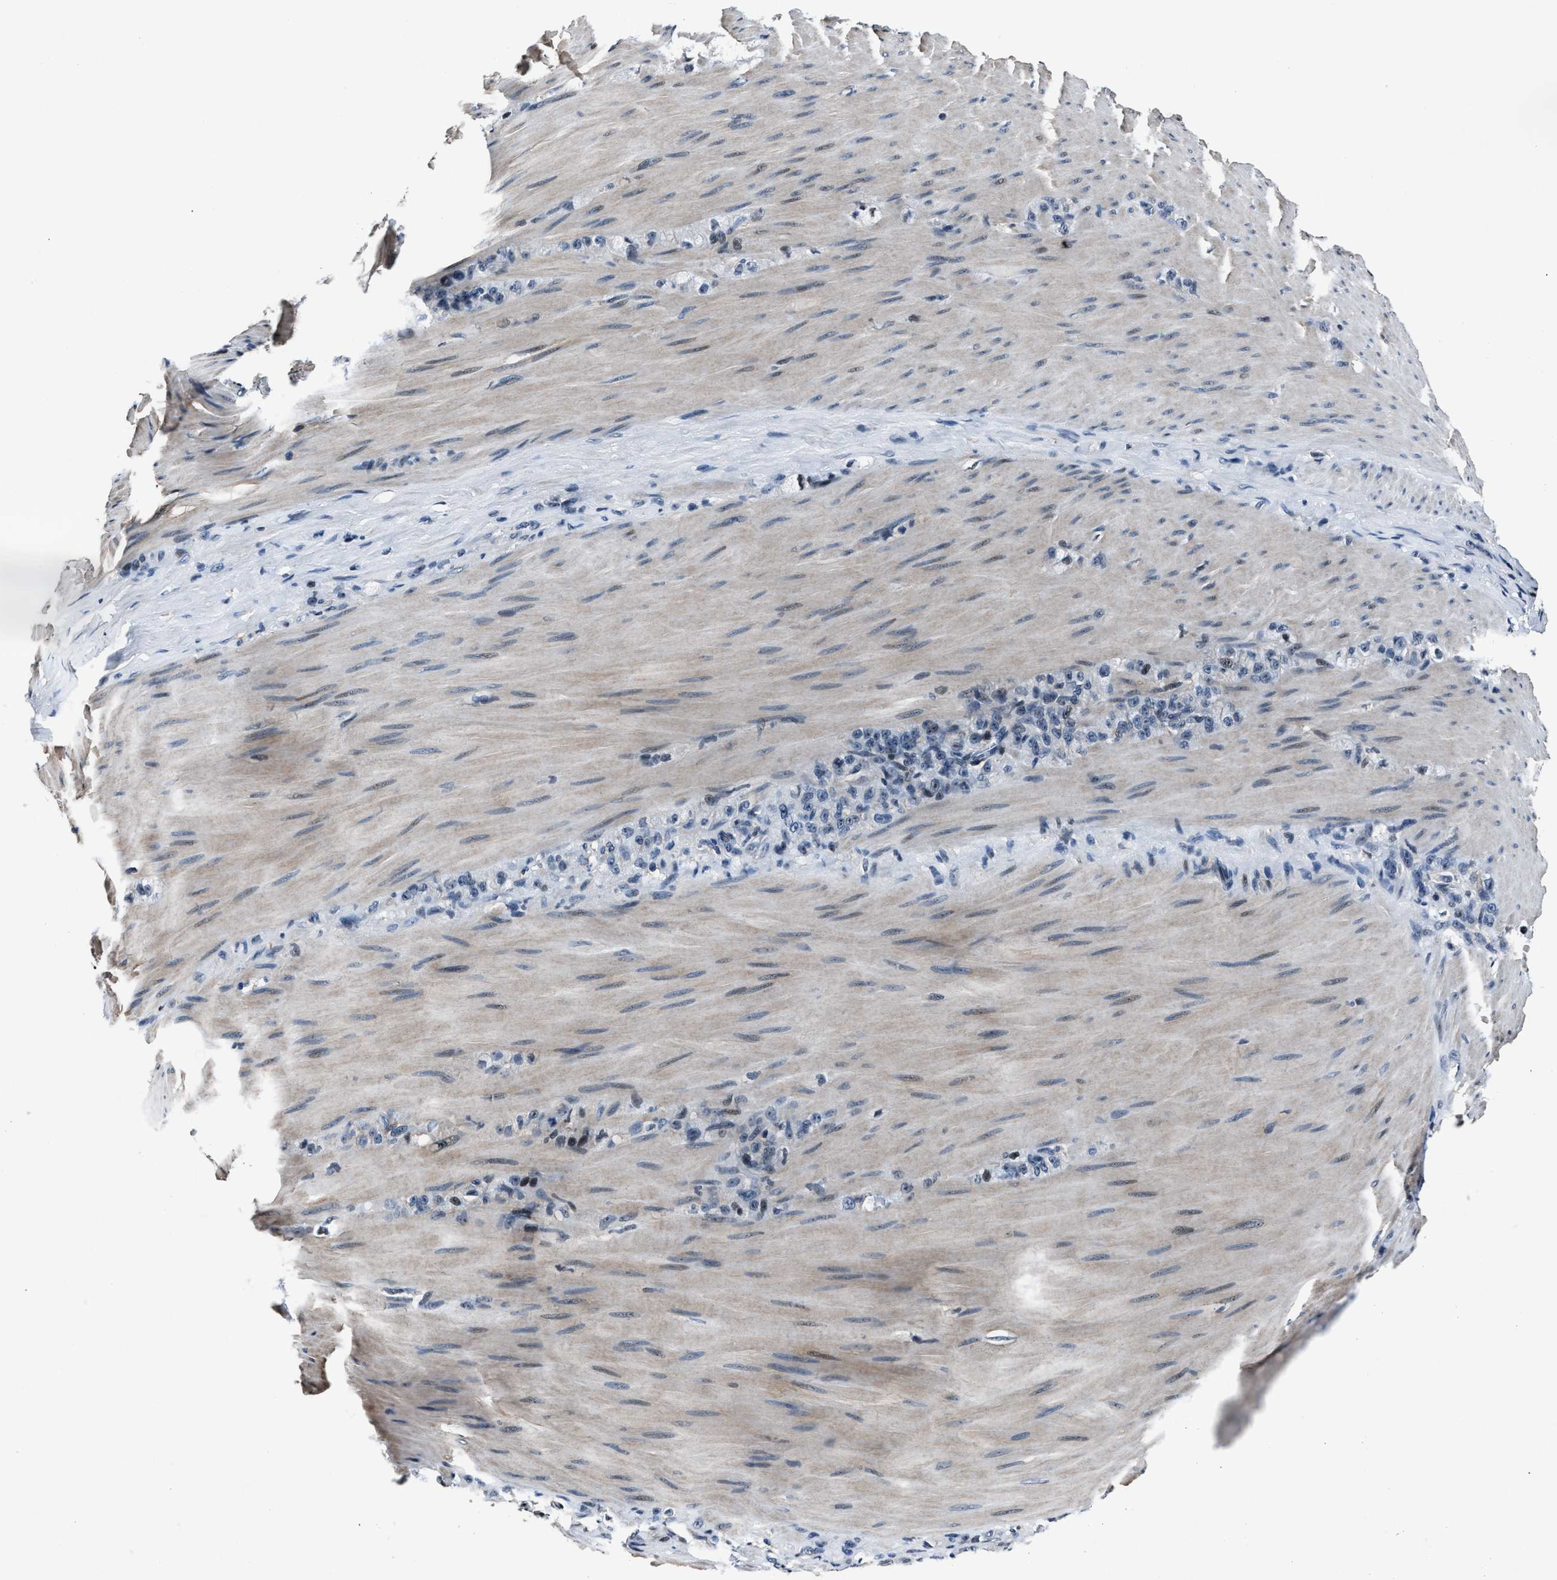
{"staining": {"intensity": "negative", "quantity": "none", "location": "none"}, "tissue": "stomach cancer", "cell_type": "Tumor cells", "image_type": "cancer", "snomed": [{"axis": "morphology", "description": "Normal tissue, NOS"}, {"axis": "morphology", "description": "Adenocarcinoma, NOS"}, {"axis": "topography", "description": "Stomach"}], "caption": "Tumor cells are negative for protein expression in human stomach cancer (adenocarcinoma).", "gene": "PPIE", "patient": {"sex": "male", "age": 82}}